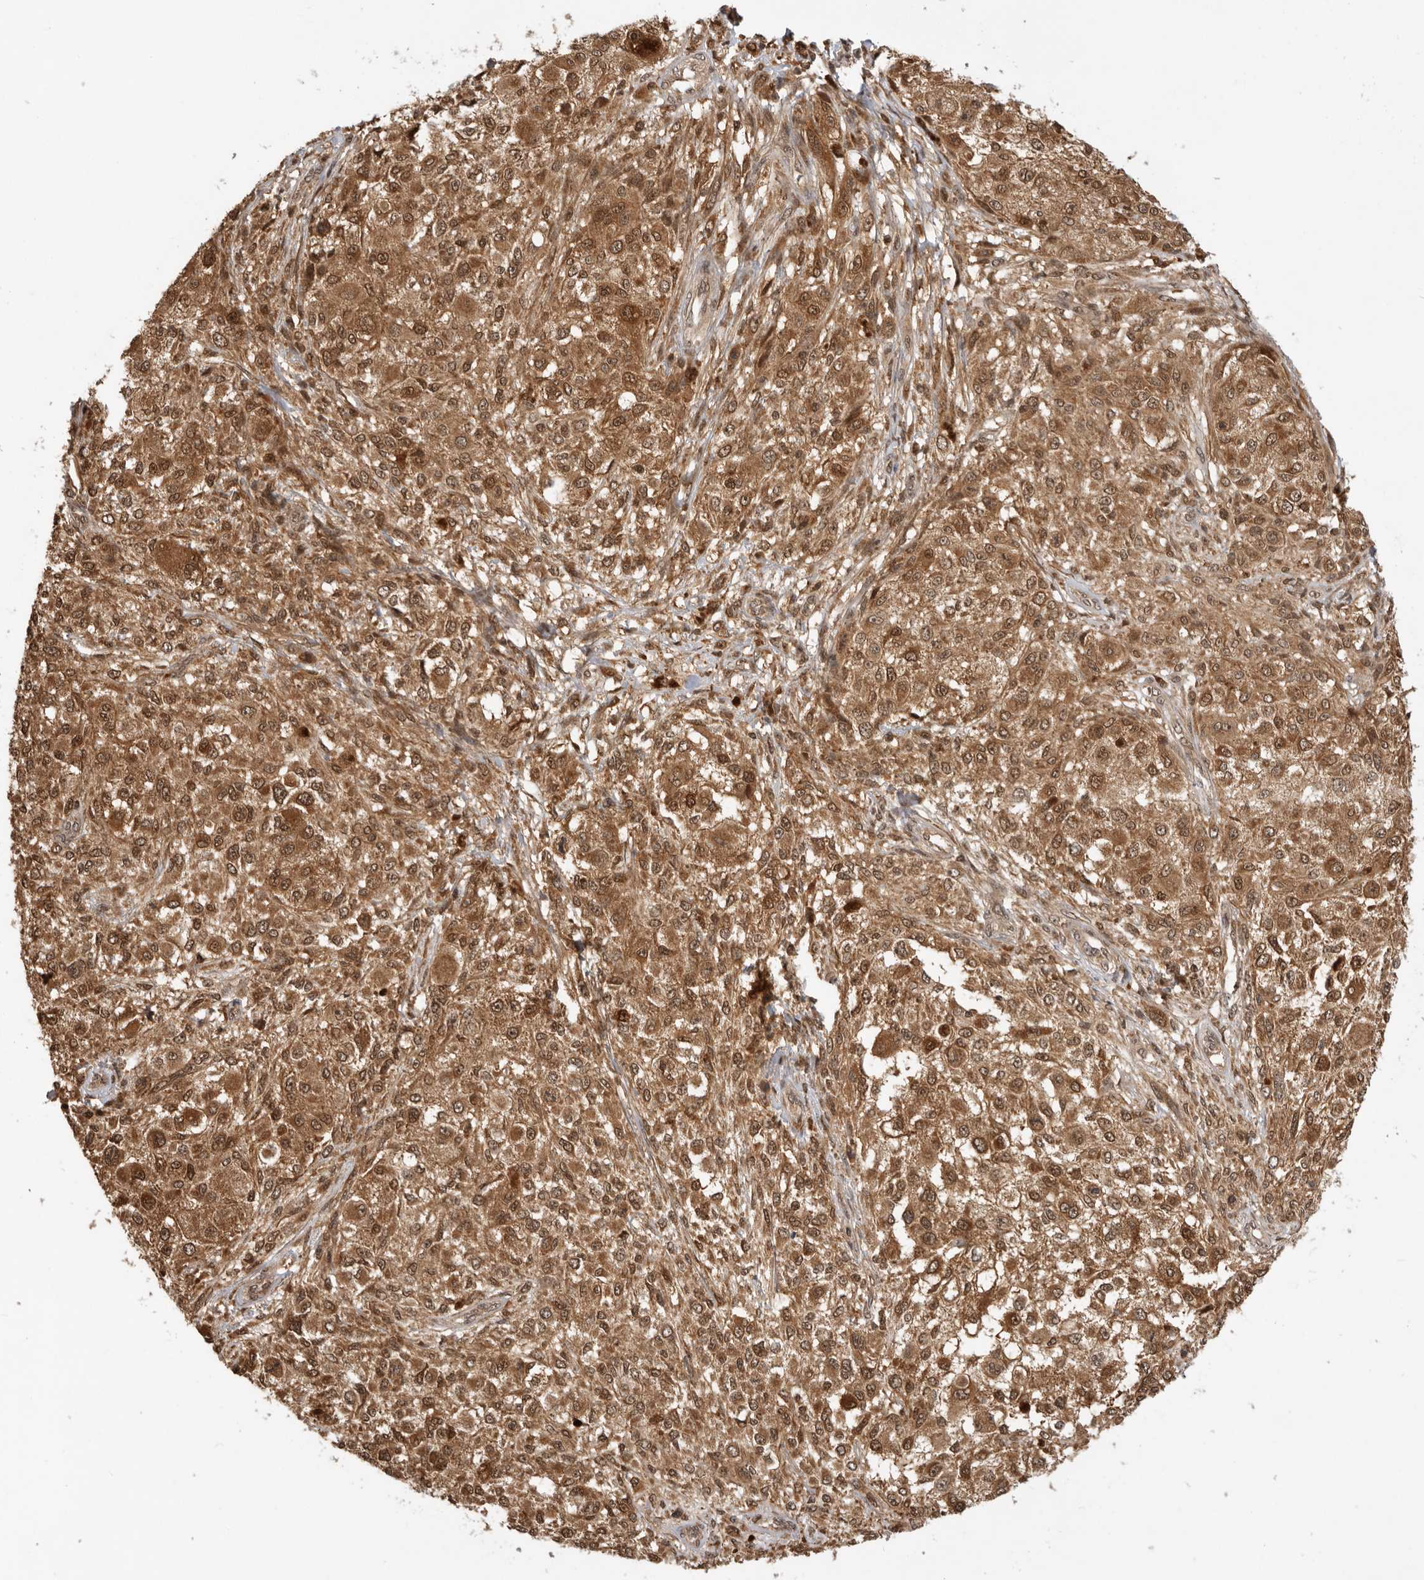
{"staining": {"intensity": "strong", "quantity": ">75%", "location": "cytoplasmic/membranous,nuclear"}, "tissue": "melanoma", "cell_type": "Tumor cells", "image_type": "cancer", "snomed": [{"axis": "morphology", "description": "Necrosis, NOS"}, {"axis": "morphology", "description": "Malignant melanoma, NOS"}, {"axis": "topography", "description": "Skin"}], "caption": "Malignant melanoma stained with IHC demonstrates strong cytoplasmic/membranous and nuclear expression in approximately >75% of tumor cells.", "gene": "ADPRS", "patient": {"sex": "female", "age": 87}}